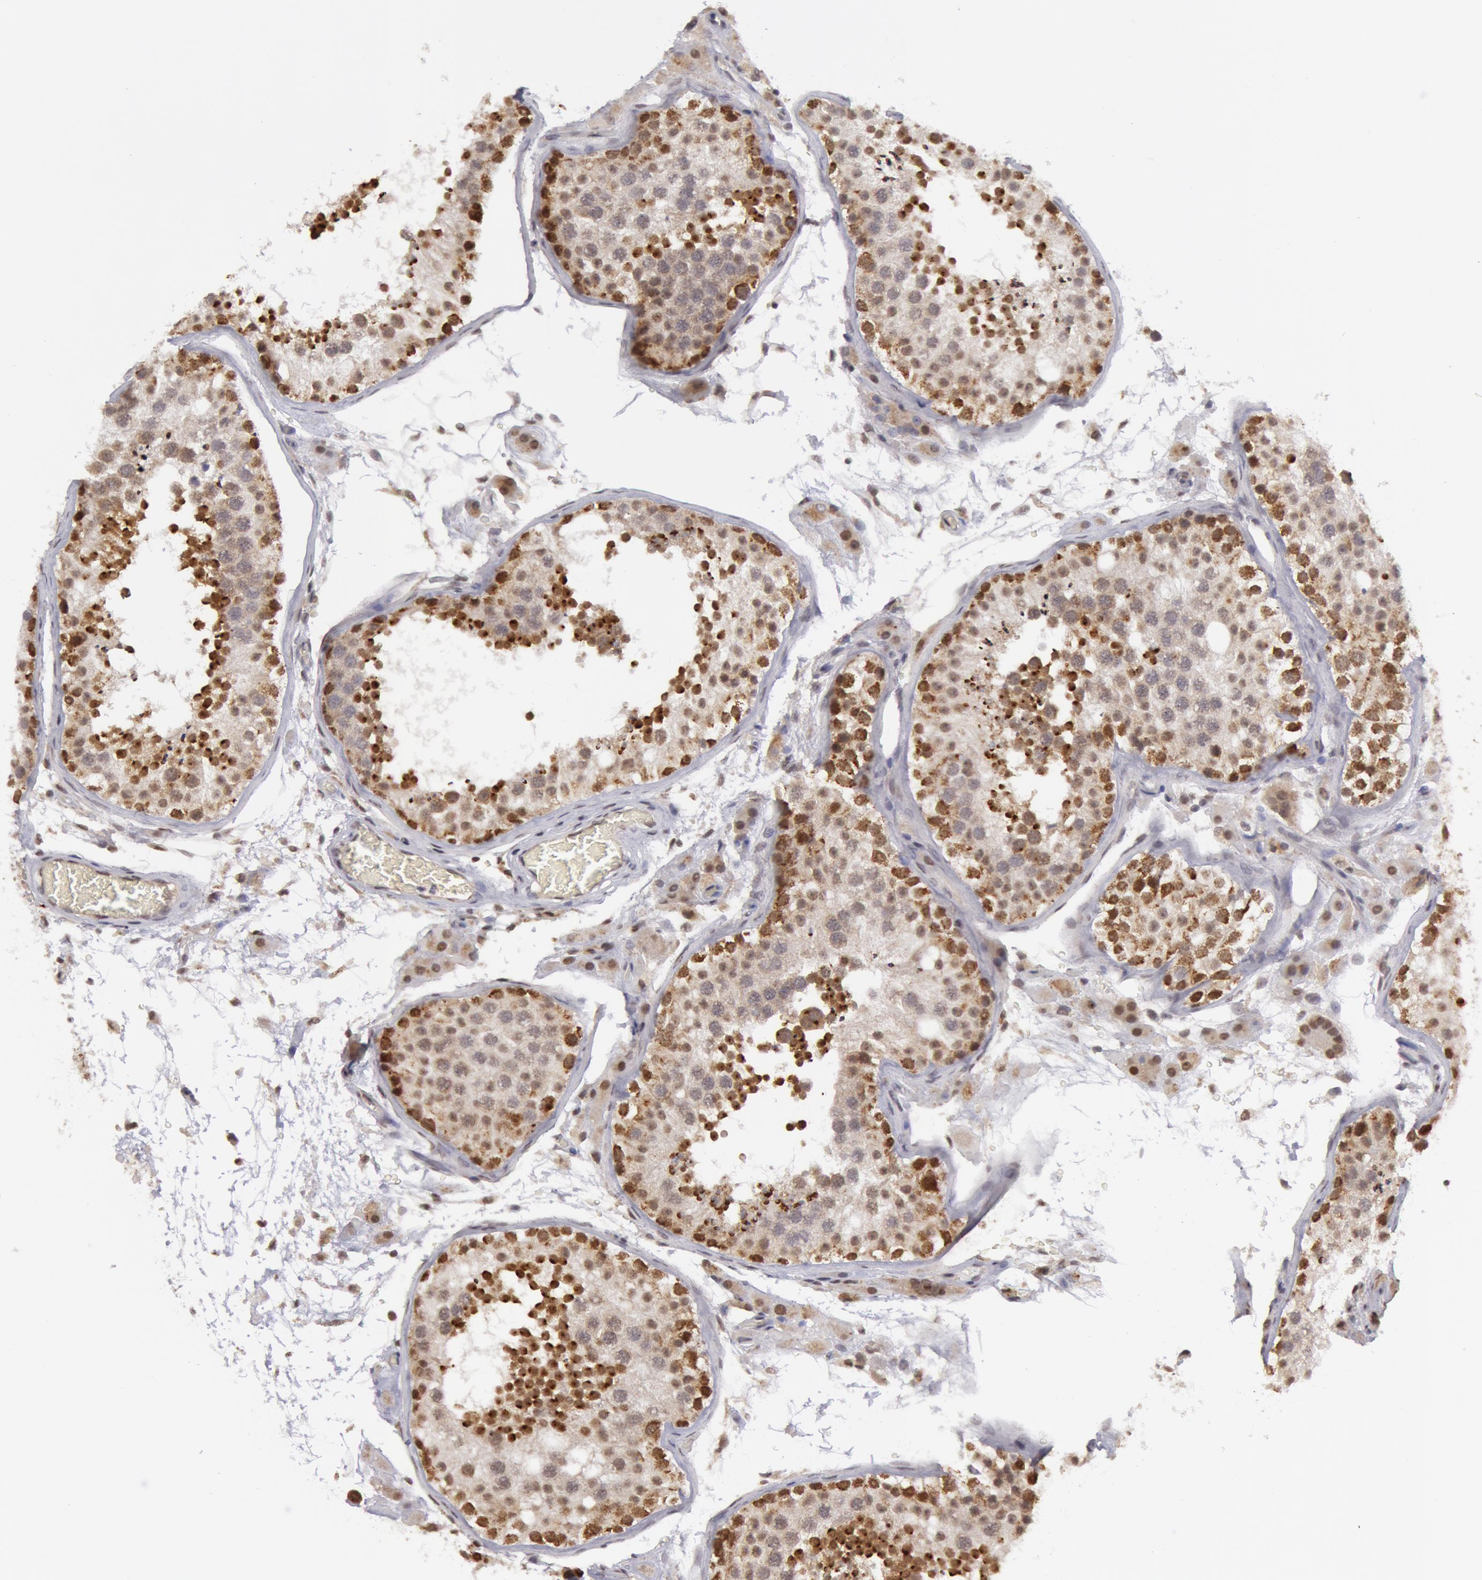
{"staining": {"intensity": "moderate", "quantity": "25%-75%", "location": "cytoplasmic/membranous,nuclear"}, "tissue": "testis", "cell_type": "Cells in seminiferous ducts", "image_type": "normal", "snomed": [{"axis": "morphology", "description": "Normal tissue, NOS"}, {"axis": "topography", "description": "Testis"}], "caption": "Brown immunohistochemical staining in unremarkable human testis reveals moderate cytoplasmic/membranous,nuclear expression in about 25%-75% of cells in seminiferous ducts. The staining is performed using DAB brown chromogen to label protein expression. The nuclei are counter-stained blue using hematoxylin.", "gene": "VRTN", "patient": {"sex": "male", "age": 26}}